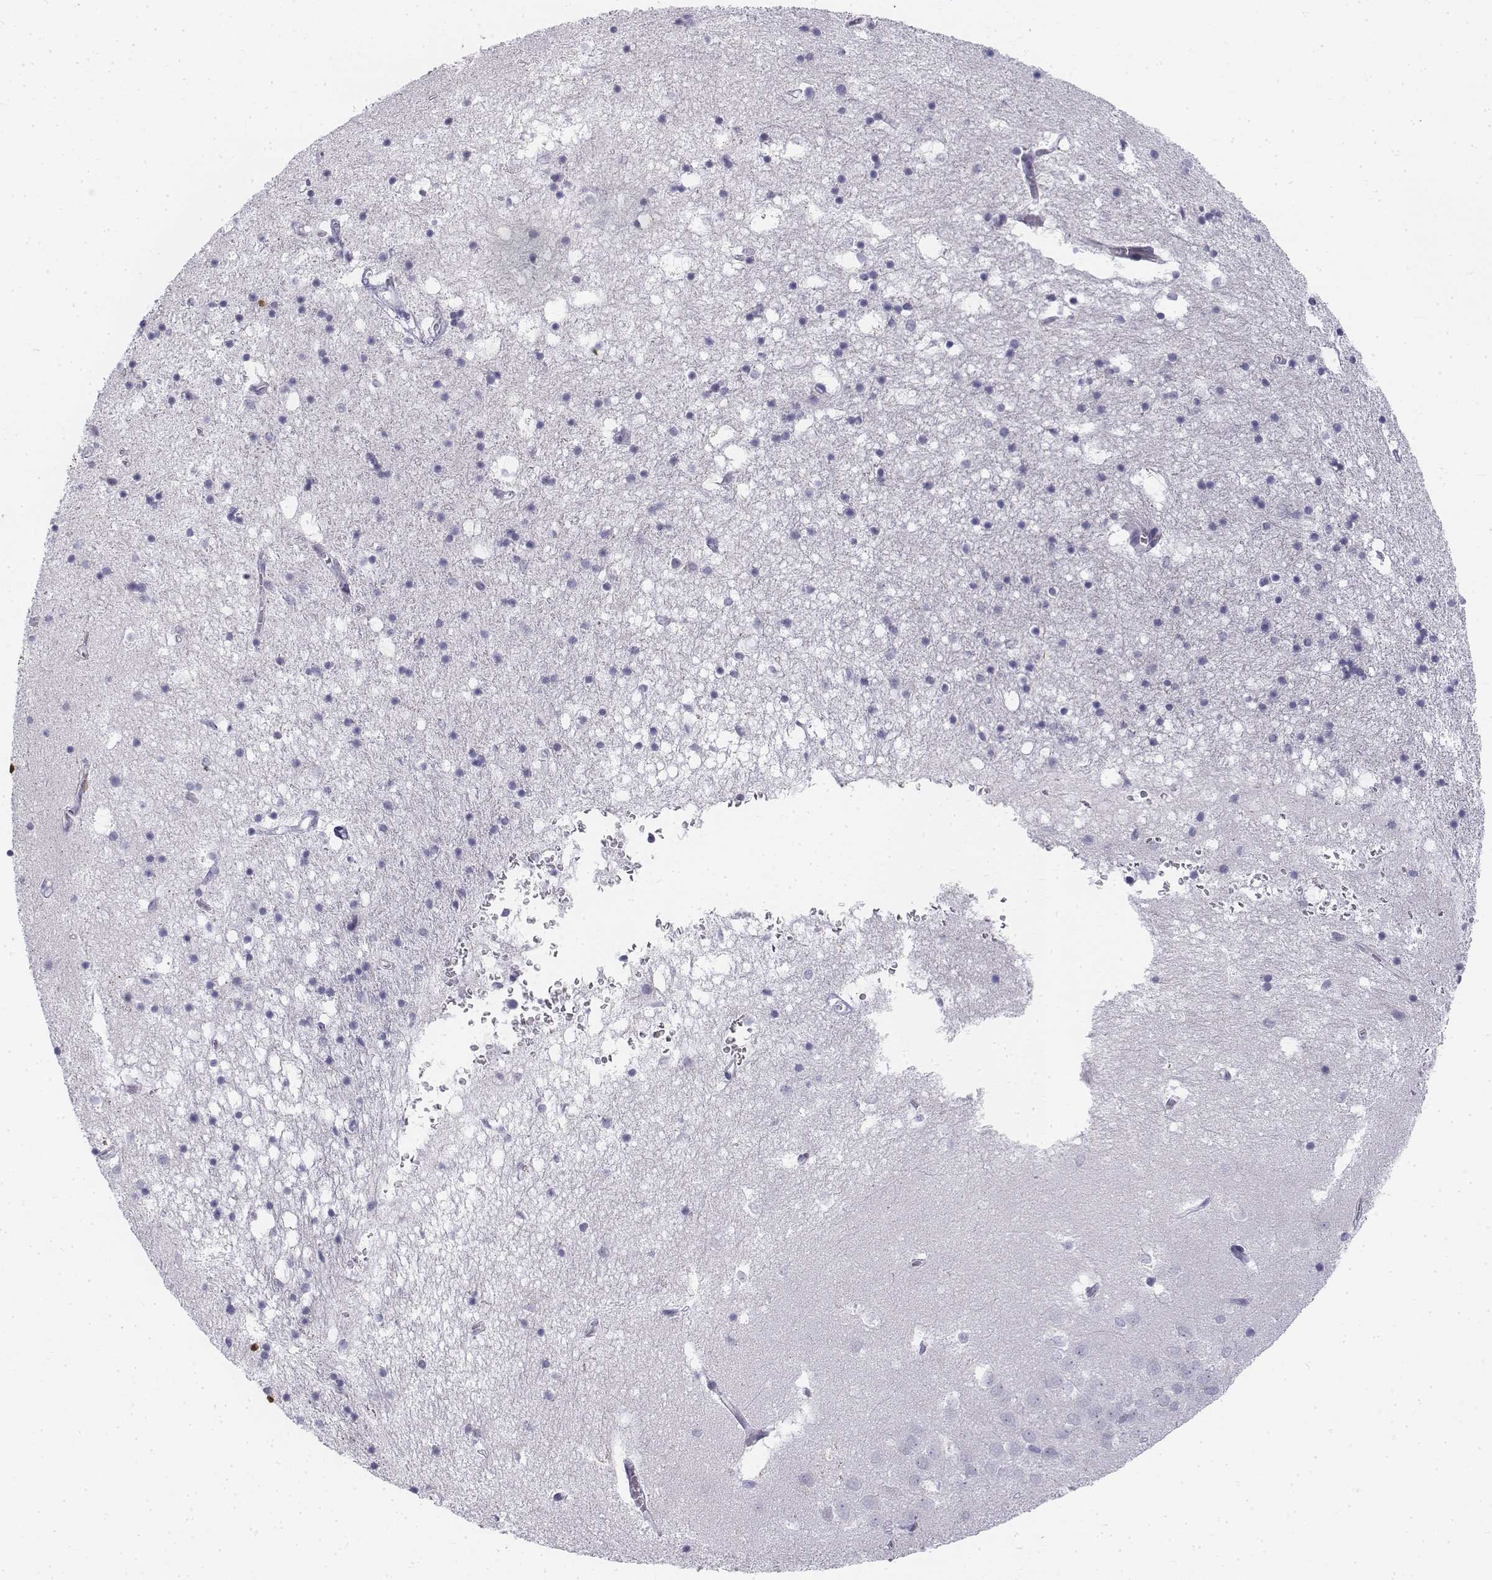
{"staining": {"intensity": "negative", "quantity": "none", "location": "none"}, "tissue": "hippocampus", "cell_type": "Glial cells", "image_type": "normal", "snomed": [{"axis": "morphology", "description": "Normal tissue, NOS"}, {"axis": "topography", "description": "Hippocampus"}], "caption": "The immunohistochemistry (IHC) image has no significant expression in glial cells of hippocampus.", "gene": "PENK", "patient": {"sex": "male", "age": 58}}